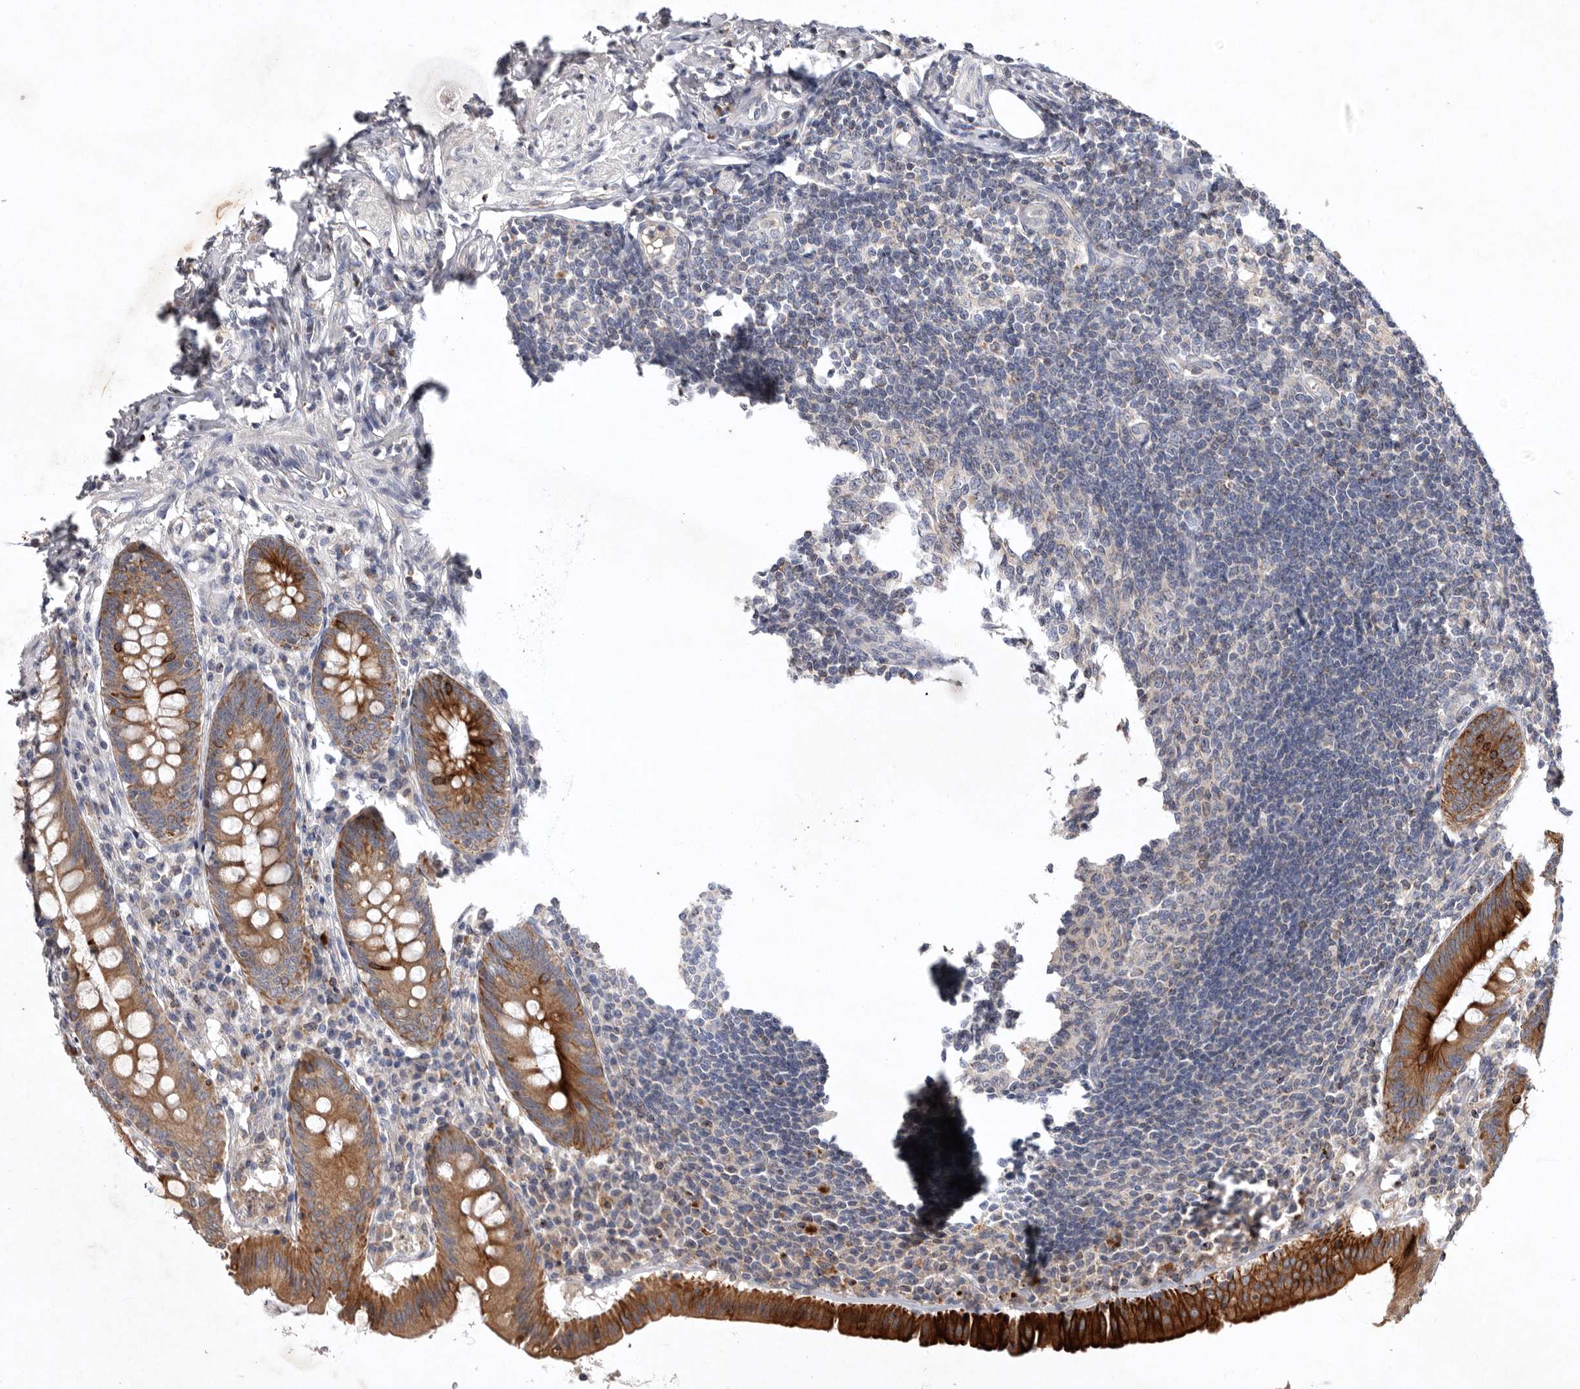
{"staining": {"intensity": "strong", "quantity": ">75%", "location": "cytoplasmic/membranous"}, "tissue": "appendix", "cell_type": "Glandular cells", "image_type": "normal", "snomed": [{"axis": "morphology", "description": "Normal tissue, NOS"}, {"axis": "topography", "description": "Appendix"}], "caption": "Glandular cells show high levels of strong cytoplasmic/membranous positivity in about >75% of cells in benign human appendix. (brown staining indicates protein expression, while blue staining denotes nuclei).", "gene": "TNFSF14", "patient": {"sex": "female", "age": 54}}